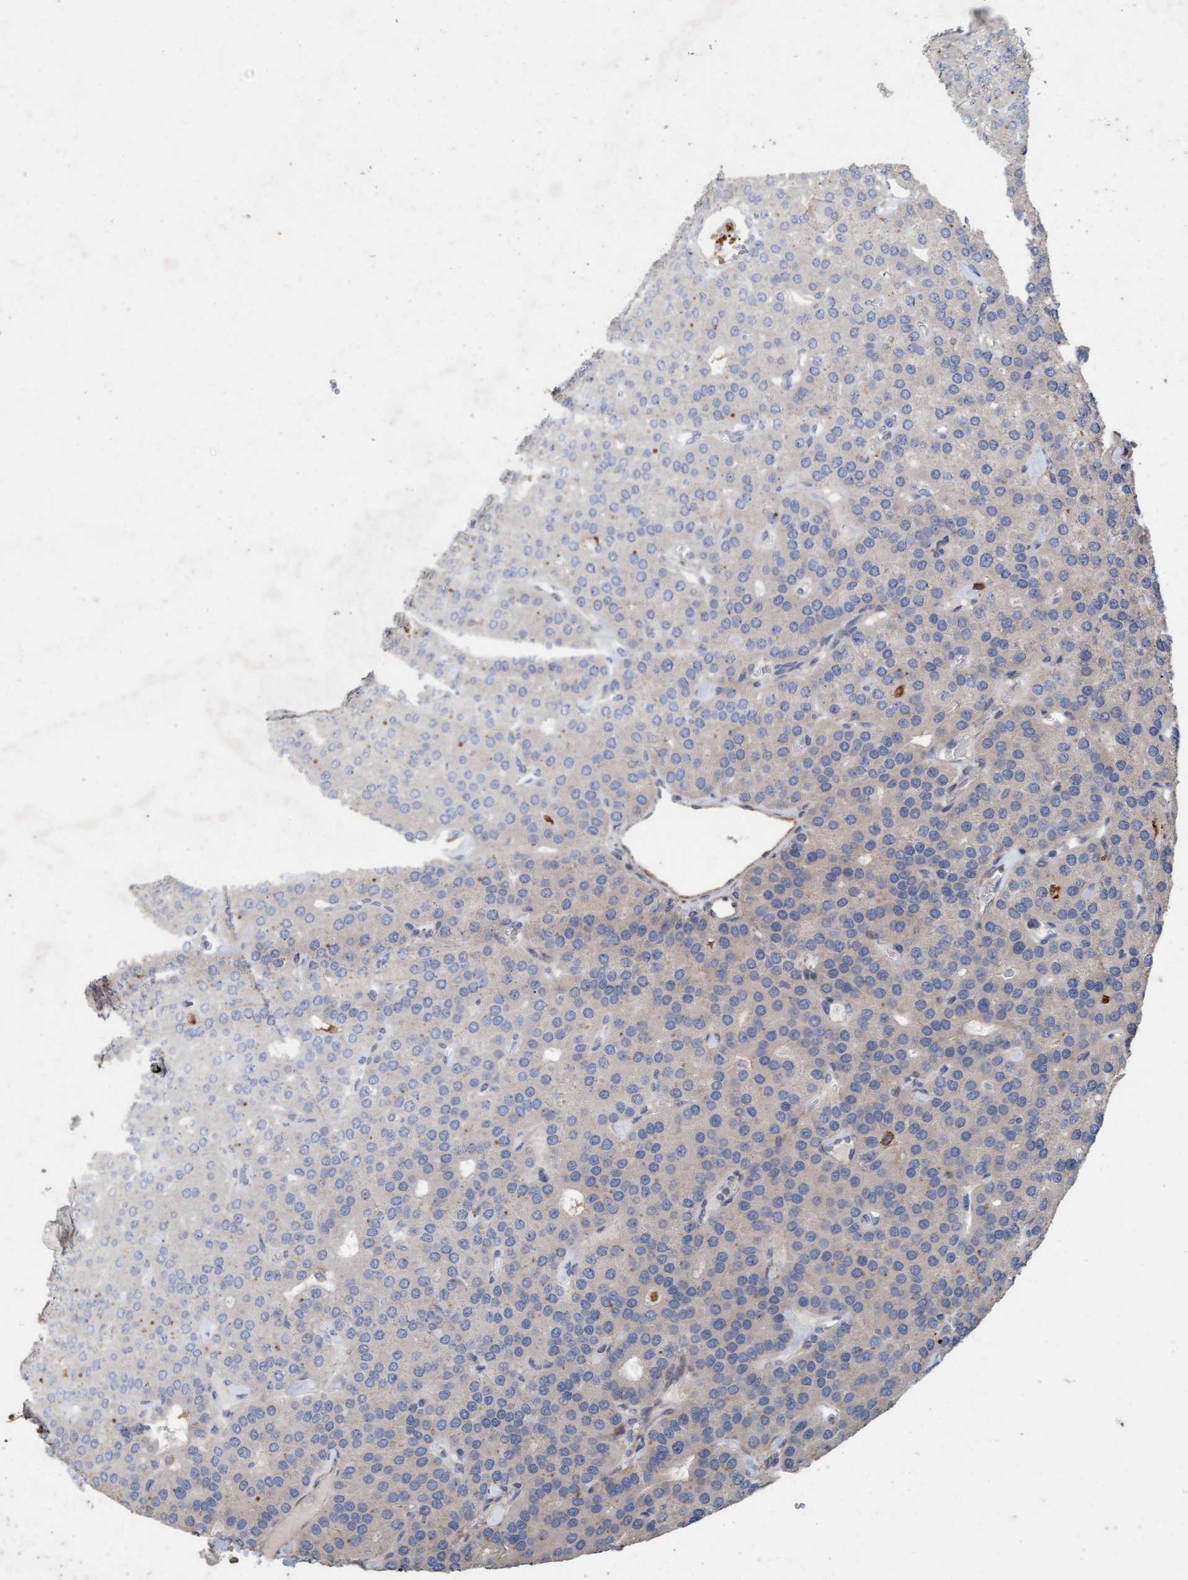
{"staining": {"intensity": "negative", "quantity": "none", "location": "none"}, "tissue": "parathyroid gland", "cell_type": "Glandular cells", "image_type": "normal", "snomed": [{"axis": "morphology", "description": "Normal tissue, NOS"}, {"axis": "morphology", "description": "Adenoma, NOS"}, {"axis": "topography", "description": "Parathyroid gland"}], "caption": "Glandular cells are negative for protein expression in normal human parathyroid gland. The staining was performed using DAB (3,3'-diaminobenzidine) to visualize the protein expression in brown, while the nuclei were stained in blue with hematoxylin (Magnification: 20x).", "gene": "LONRF1", "patient": {"sex": "female", "age": 86}}